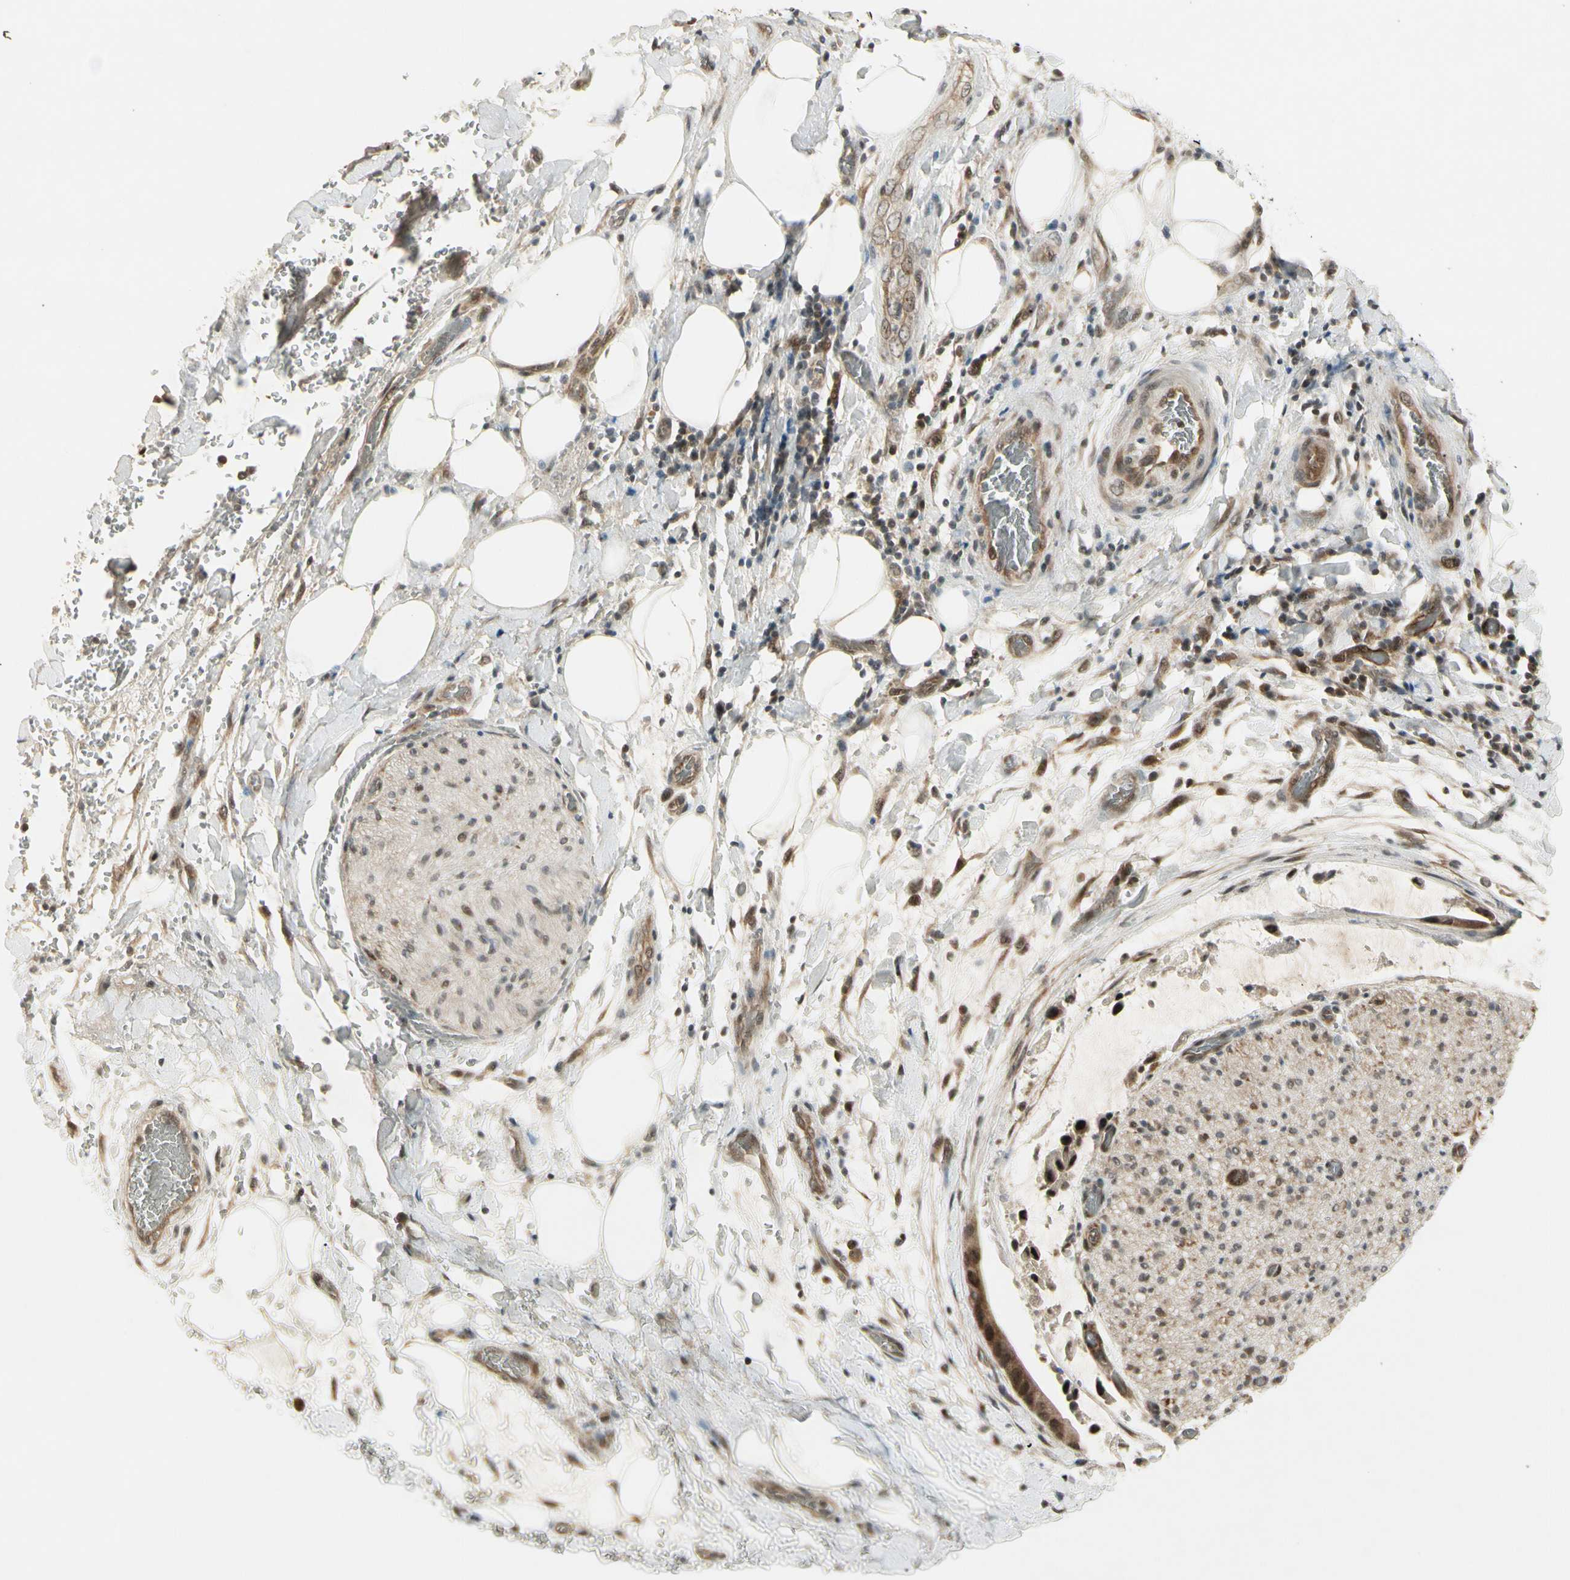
{"staining": {"intensity": "moderate", "quantity": ">75%", "location": "cytoplasmic/membranous,nuclear"}, "tissue": "adipose tissue", "cell_type": "Adipocytes", "image_type": "normal", "snomed": [{"axis": "morphology", "description": "Normal tissue, NOS"}, {"axis": "morphology", "description": "Cholangiocarcinoma"}, {"axis": "topography", "description": "Liver"}, {"axis": "topography", "description": "Peripheral nerve tissue"}], "caption": "A high-resolution histopathology image shows immunohistochemistry (IHC) staining of unremarkable adipose tissue, which exhibits moderate cytoplasmic/membranous,nuclear staining in approximately >75% of adipocytes.", "gene": "CDK11A", "patient": {"sex": "male", "age": 50}}